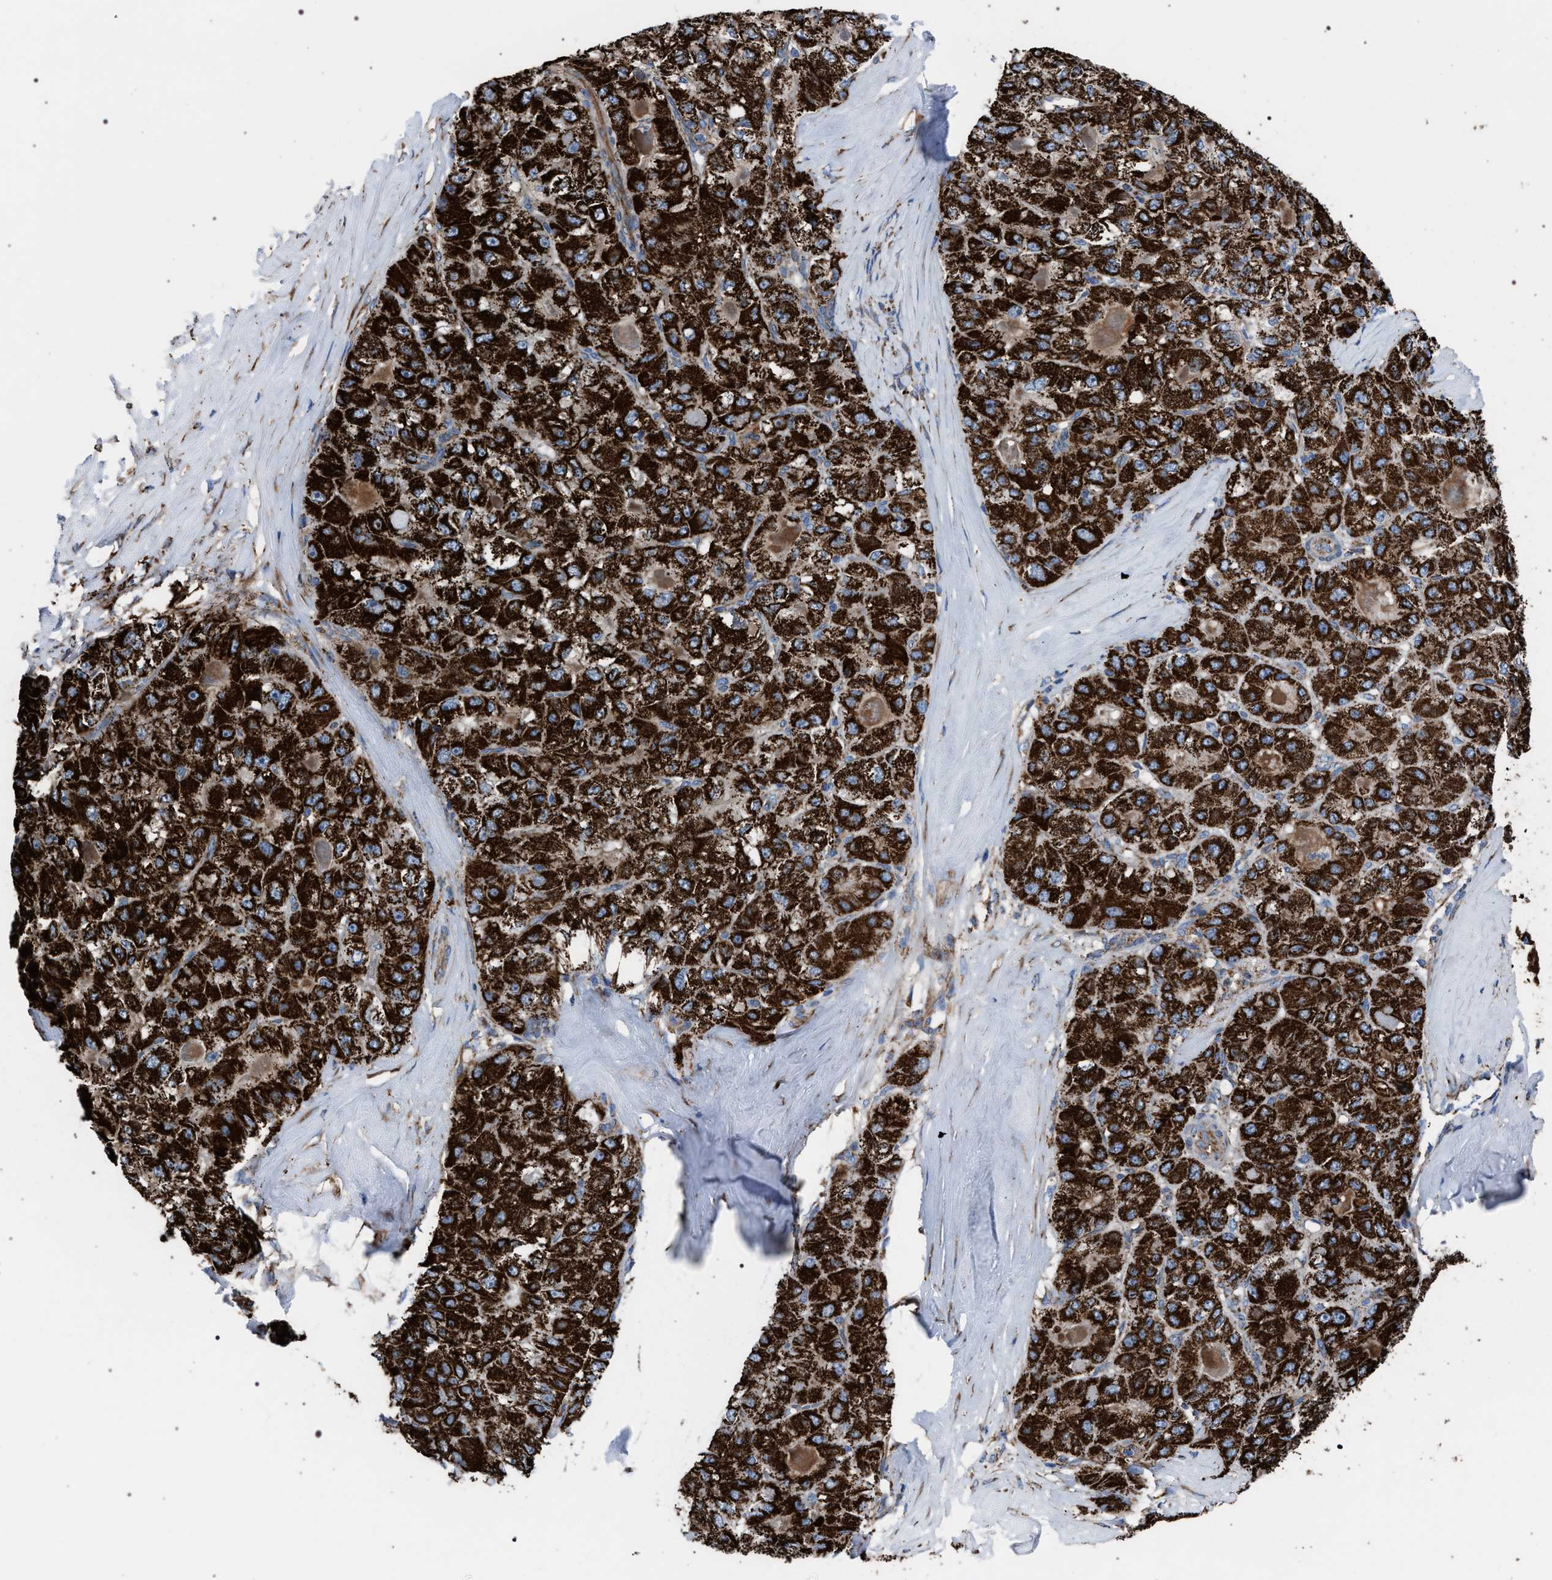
{"staining": {"intensity": "strong", "quantity": ">75%", "location": "cytoplasmic/membranous"}, "tissue": "liver cancer", "cell_type": "Tumor cells", "image_type": "cancer", "snomed": [{"axis": "morphology", "description": "Carcinoma, Hepatocellular, NOS"}, {"axis": "topography", "description": "Liver"}], "caption": "Liver cancer (hepatocellular carcinoma) stained for a protein (brown) reveals strong cytoplasmic/membranous positive staining in approximately >75% of tumor cells.", "gene": "VPS13A", "patient": {"sex": "male", "age": 80}}